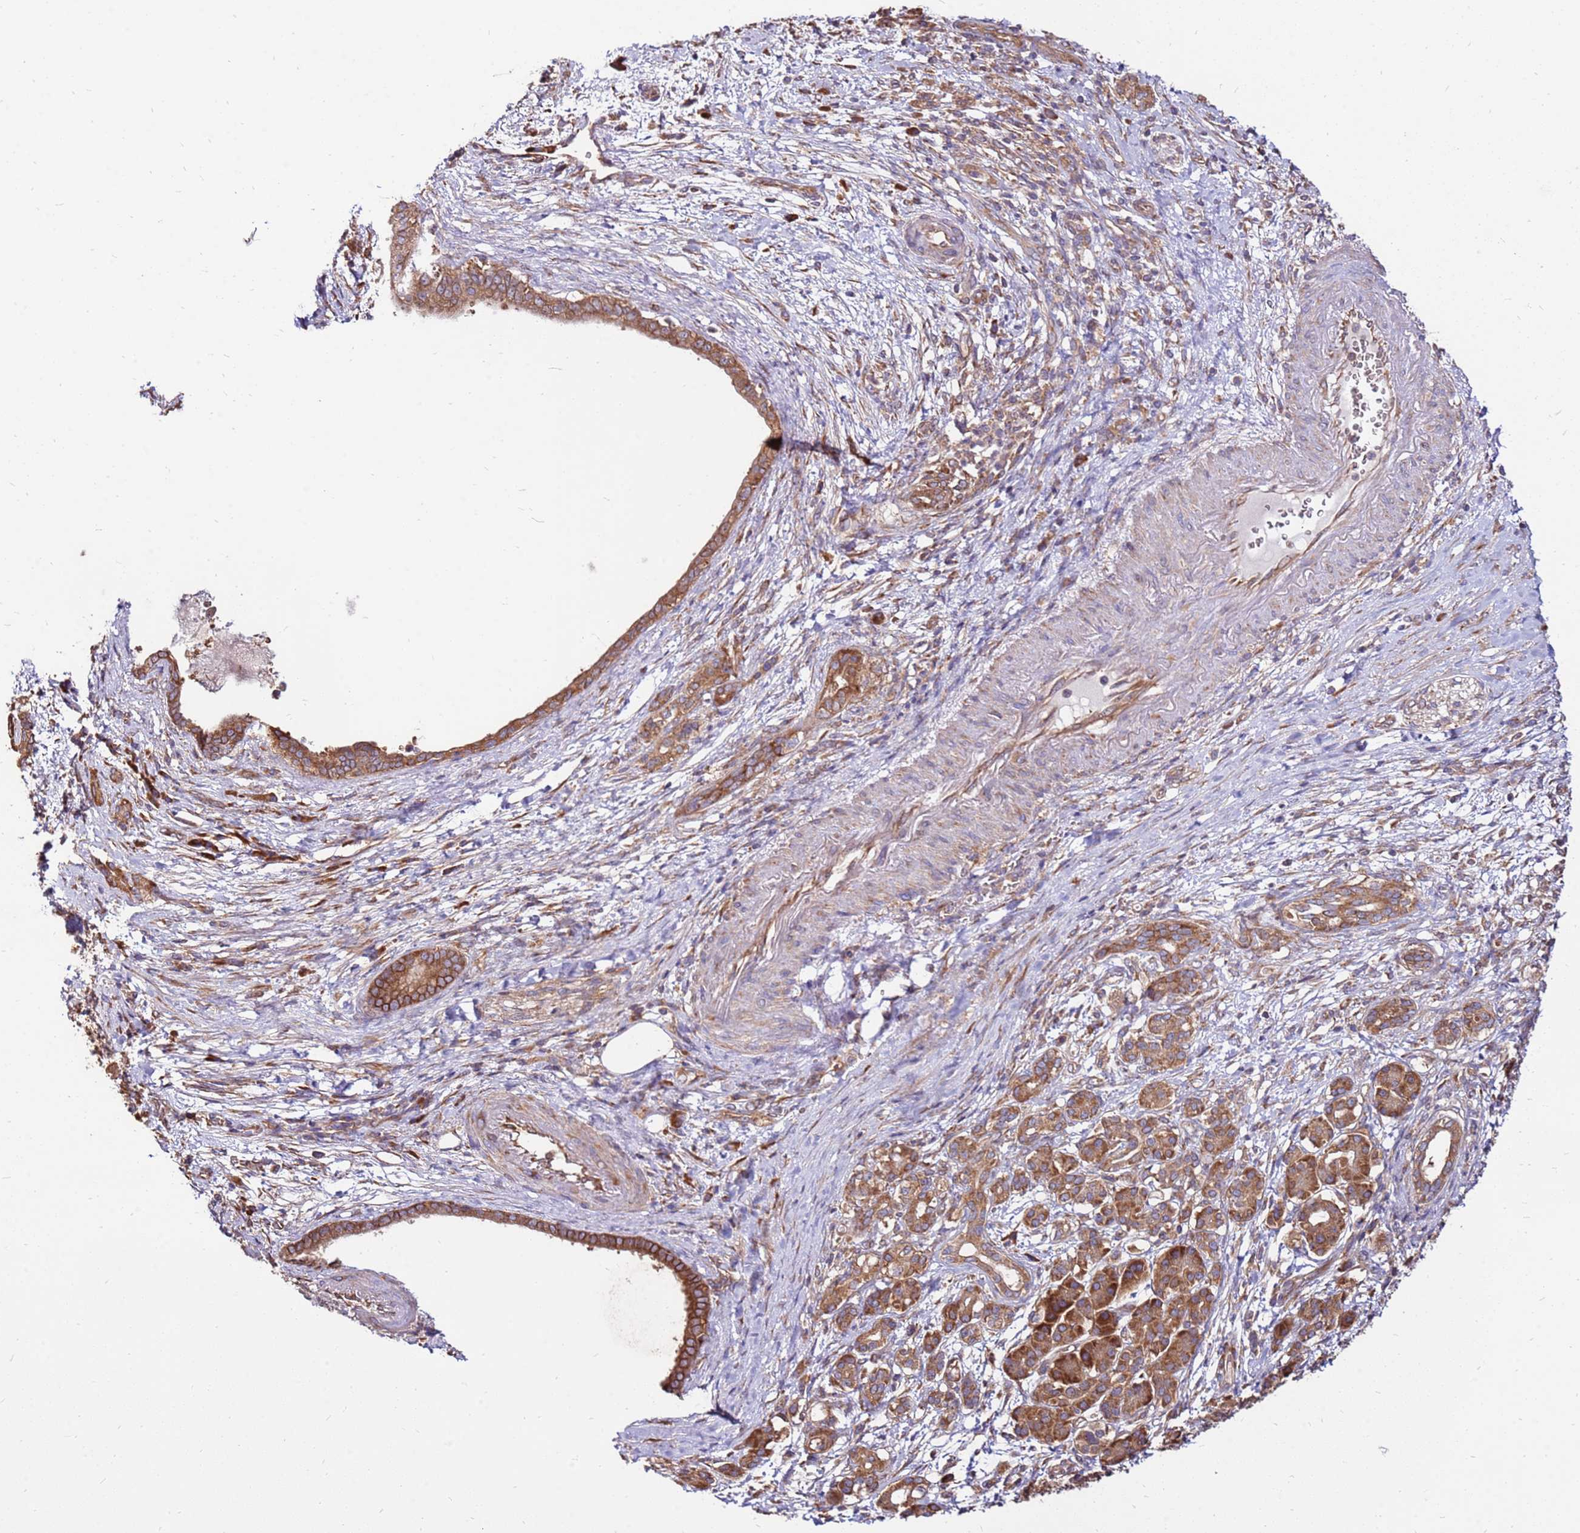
{"staining": {"intensity": "moderate", "quantity": ">75%", "location": "cytoplasmic/membranous"}, "tissue": "pancreatic cancer", "cell_type": "Tumor cells", "image_type": "cancer", "snomed": [{"axis": "morphology", "description": "Adenocarcinoma, NOS"}, {"axis": "topography", "description": "Pancreas"}], "caption": "Pancreatic cancer tissue reveals moderate cytoplasmic/membranous positivity in about >75% of tumor cells, visualized by immunohistochemistry.", "gene": "SLC44A5", "patient": {"sex": "female", "age": 55}}